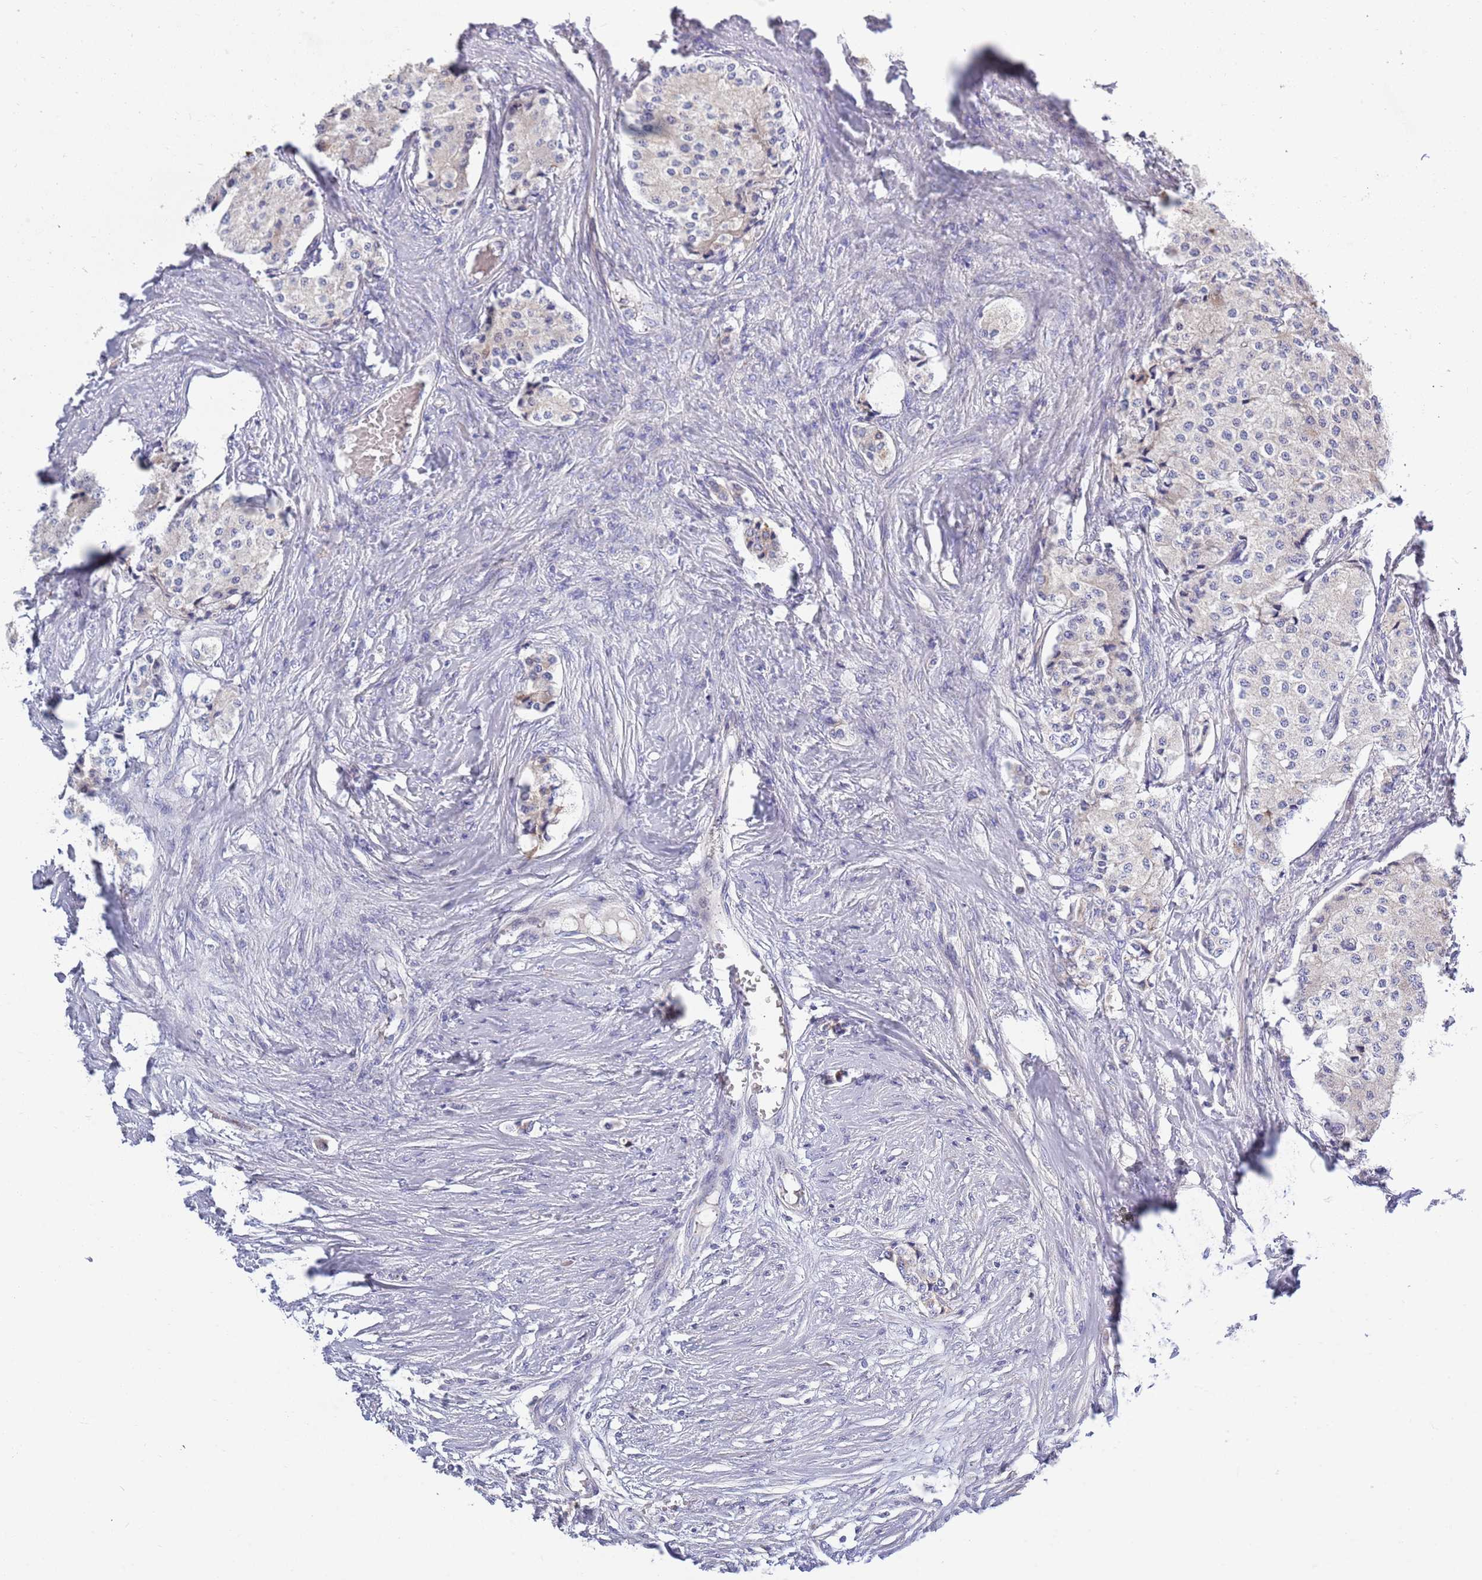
{"staining": {"intensity": "moderate", "quantity": "<25%", "location": "cytoplasmic/membranous"}, "tissue": "carcinoid", "cell_type": "Tumor cells", "image_type": "cancer", "snomed": [{"axis": "morphology", "description": "Carcinoid, malignant, NOS"}, {"axis": "topography", "description": "Colon"}], "caption": "Carcinoid (malignant) stained with DAB (3,3'-diaminobenzidine) immunohistochemistry (IHC) displays low levels of moderate cytoplasmic/membranous expression in approximately <25% of tumor cells.", "gene": "EMC8", "patient": {"sex": "female", "age": 52}}